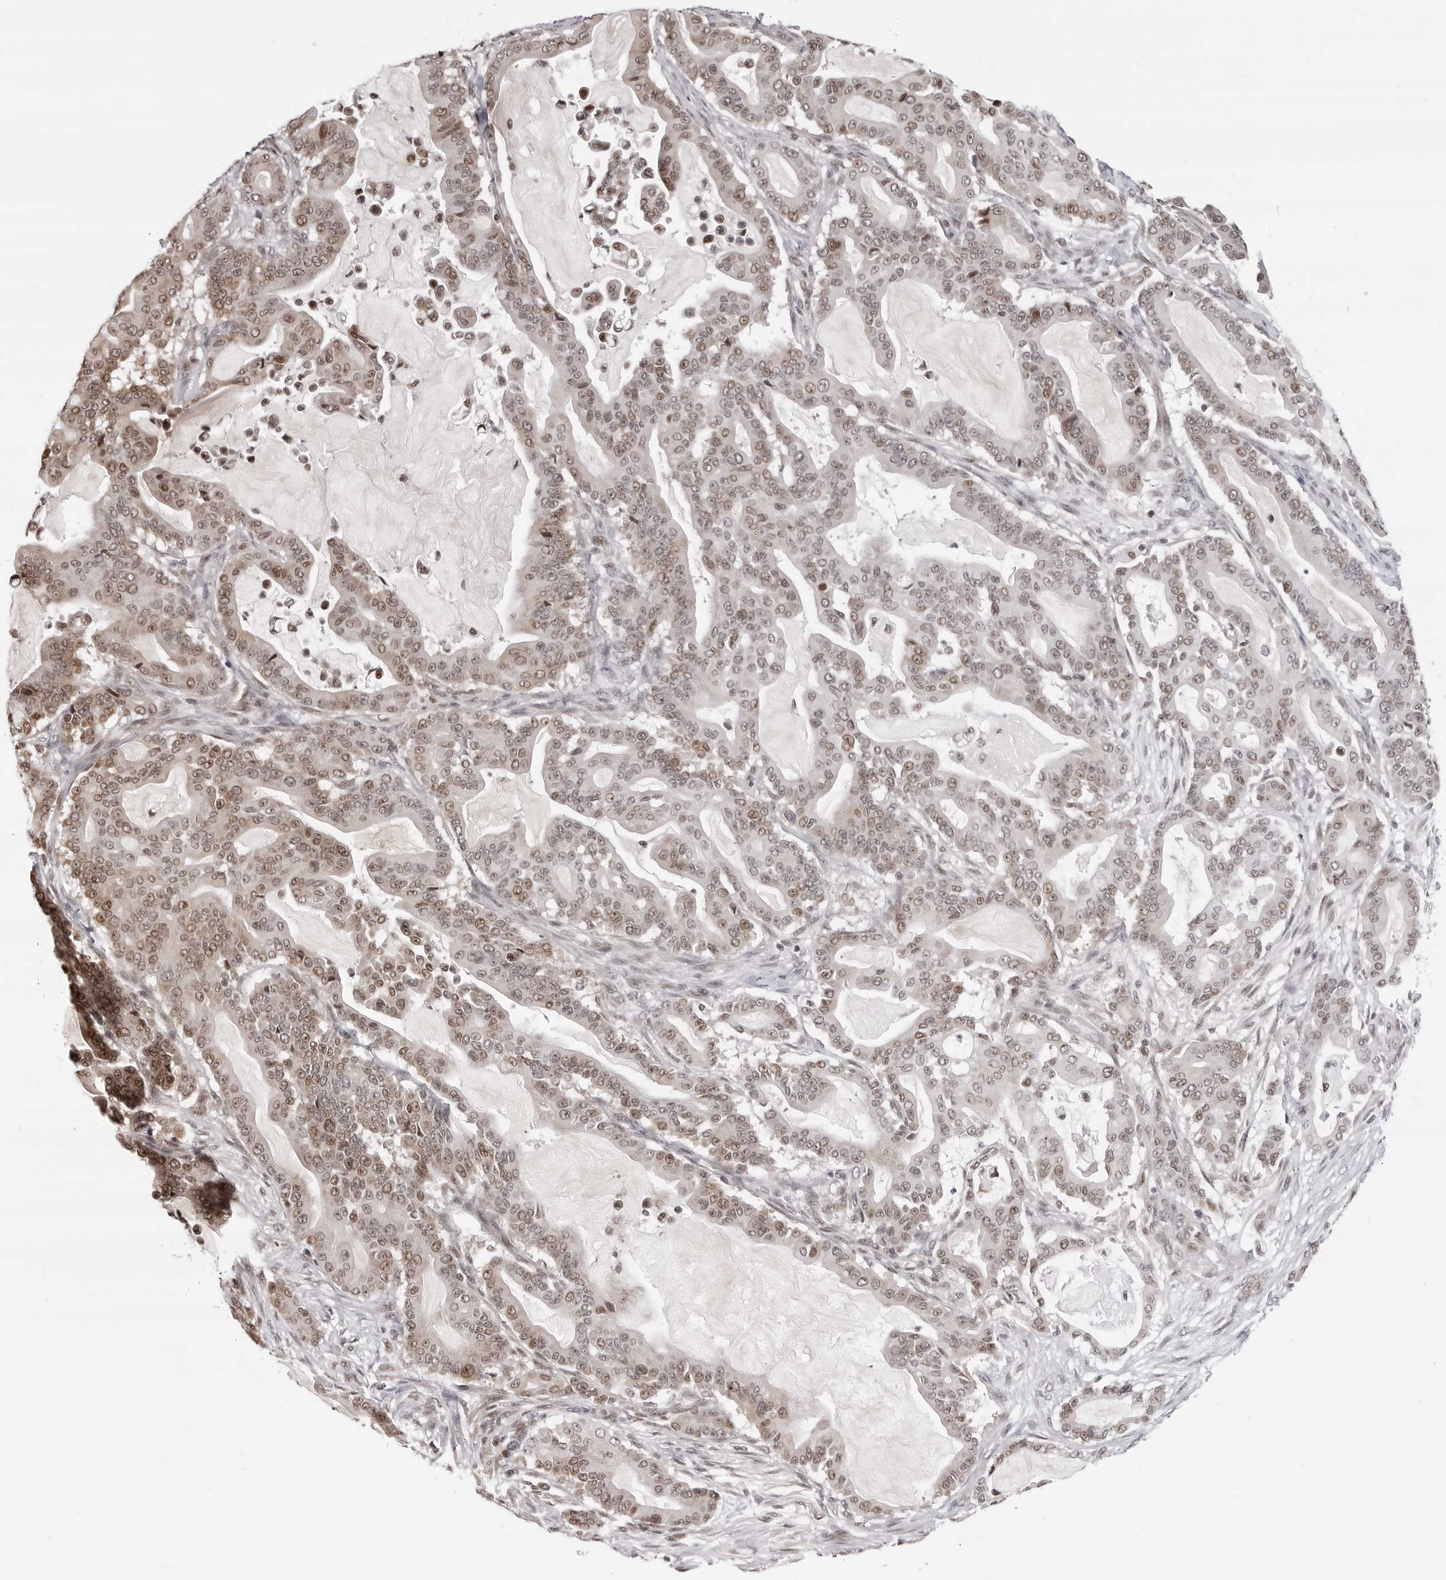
{"staining": {"intensity": "weak", "quantity": ">75%", "location": "nuclear"}, "tissue": "pancreatic cancer", "cell_type": "Tumor cells", "image_type": "cancer", "snomed": [{"axis": "morphology", "description": "Adenocarcinoma, NOS"}, {"axis": "topography", "description": "Pancreas"}], "caption": "Immunohistochemical staining of pancreatic adenocarcinoma displays low levels of weak nuclear protein positivity in about >75% of tumor cells.", "gene": "PHF3", "patient": {"sex": "male", "age": 63}}